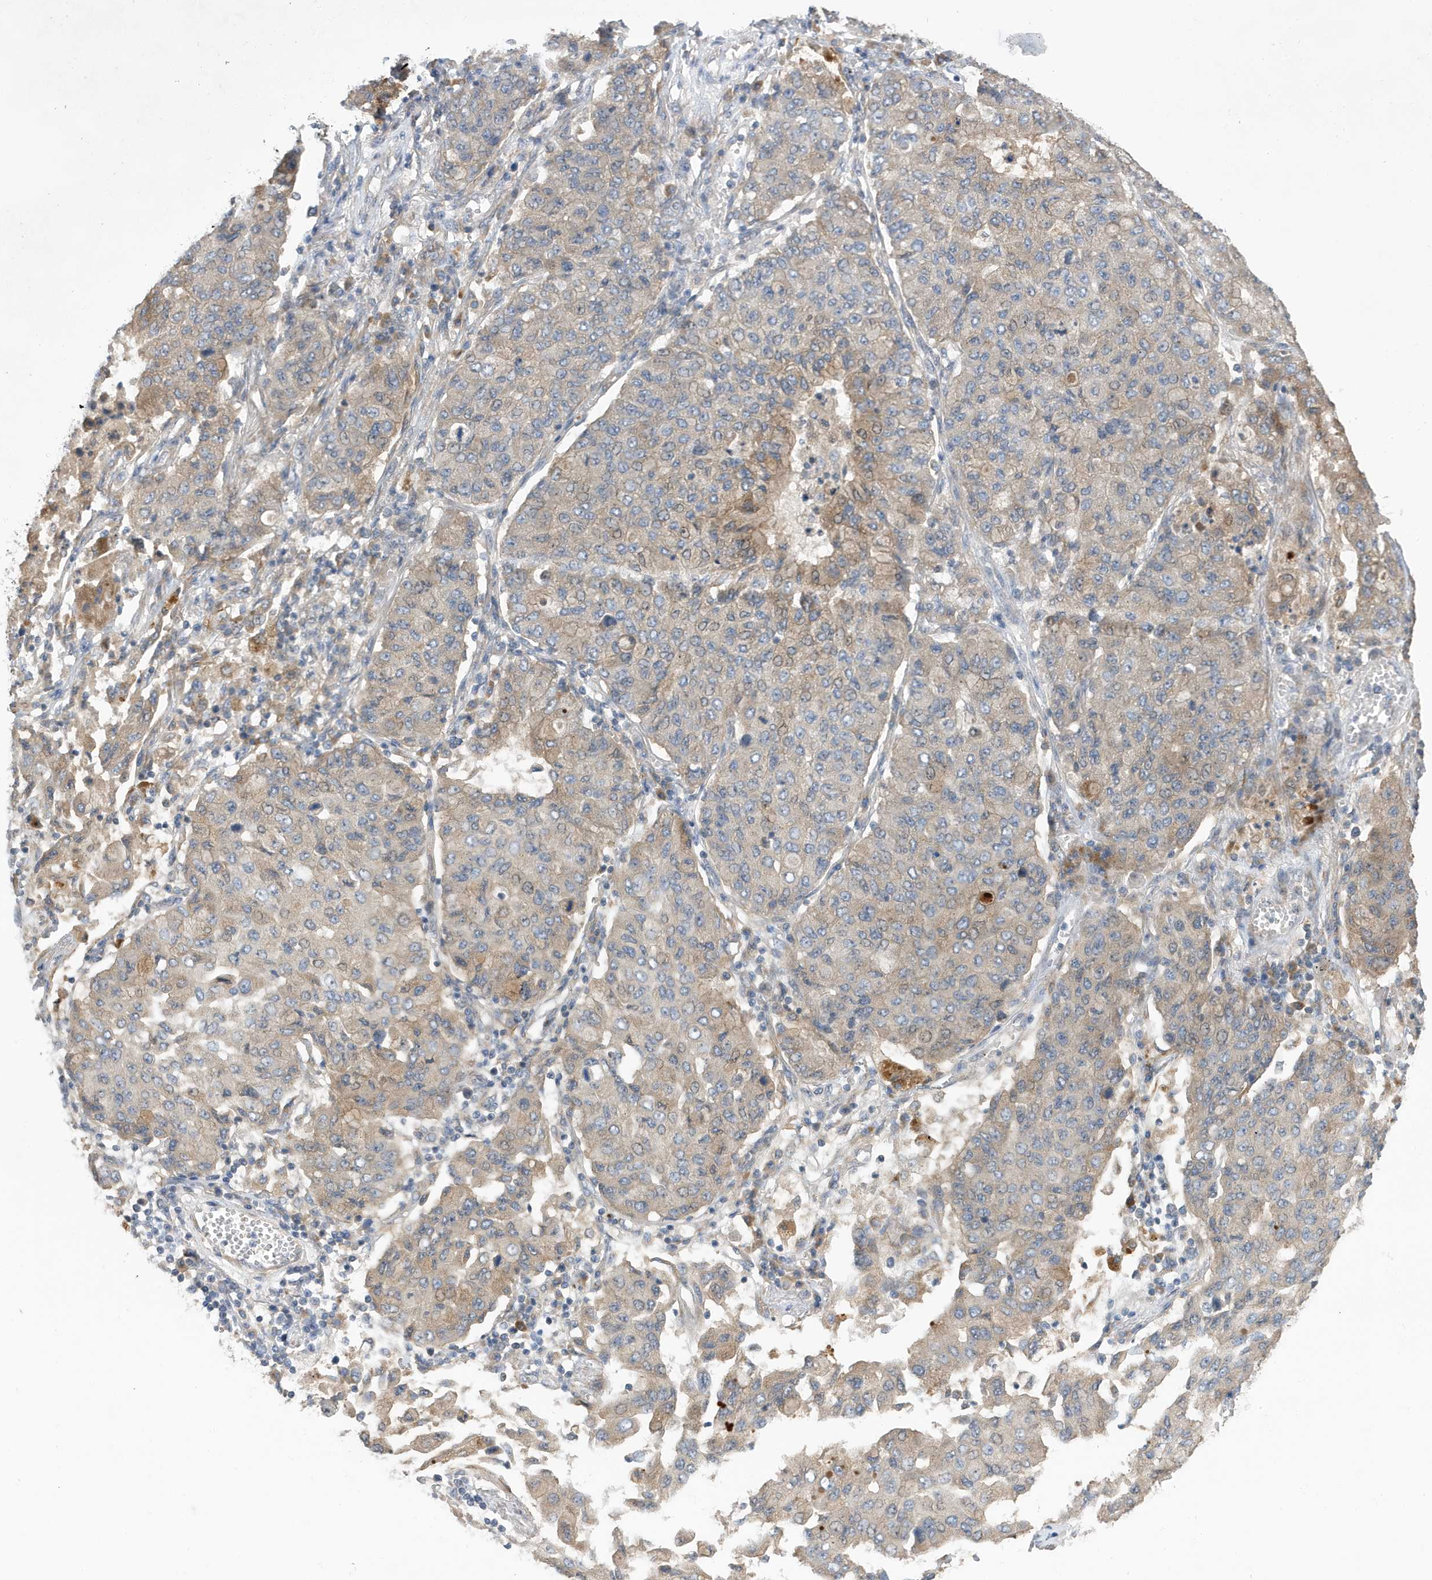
{"staining": {"intensity": "negative", "quantity": "none", "location": "none"}, "tissue": "lung cancer", "cell_type": "Tumor cells", "image_type": "cancer", "snomed": [{"axis": "morphology", "description": "Squamous cell carcinoma, NOS"}, {"axis": "topography", "description": "Lung"}], "caption": "Tumor cells are negative for brown protein staining in lung cancer (squamous cell carcinoma). (Stains: DAB (3,3'-diaminobenzidine) IHC with hematoxylin counter stain, Microscopy: brightfield microscopy at high magnification).", "gene": "LAPTM4A", "patient": {"sex": "male", "age": 74}}